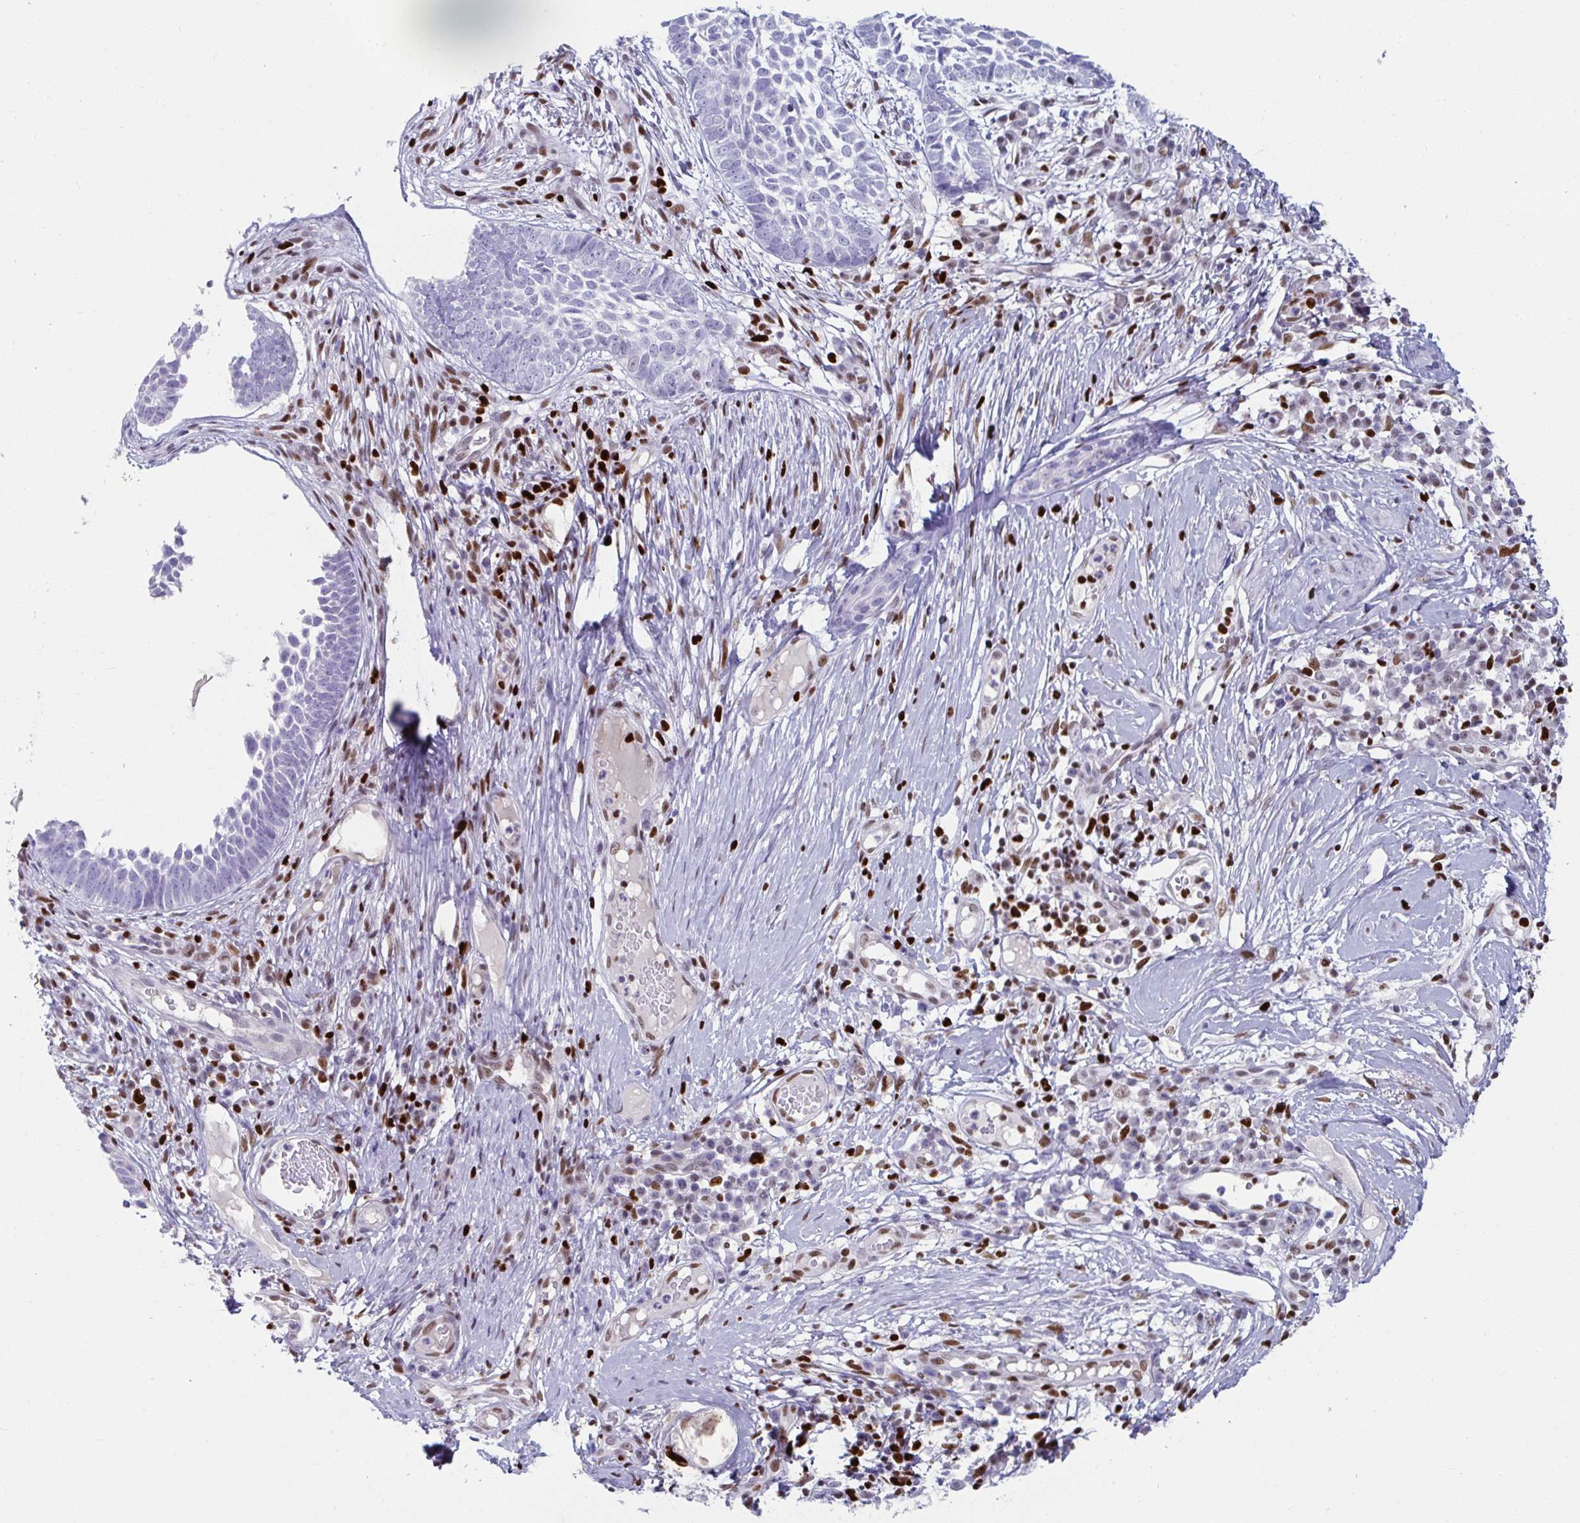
{"staining": {"intensity": "negative", "quantity": "none", "location": "none"}, "tissue": "skin cancer", "cell_type": "Tumor cells", "image_type": "cancer", "snomed": [{"axis": "morphology", "description": "Basal cell carcinoma"}, {"axis": "topography", "description": "Skin"}], "caption": "IHC micrograph of skin cancer (basal cell carcinoma) stained for a protein (brown), which reveals no staining in tumor cells.", "gene": "ZNF586", "patient": {"sex": "female", "age": 89}}